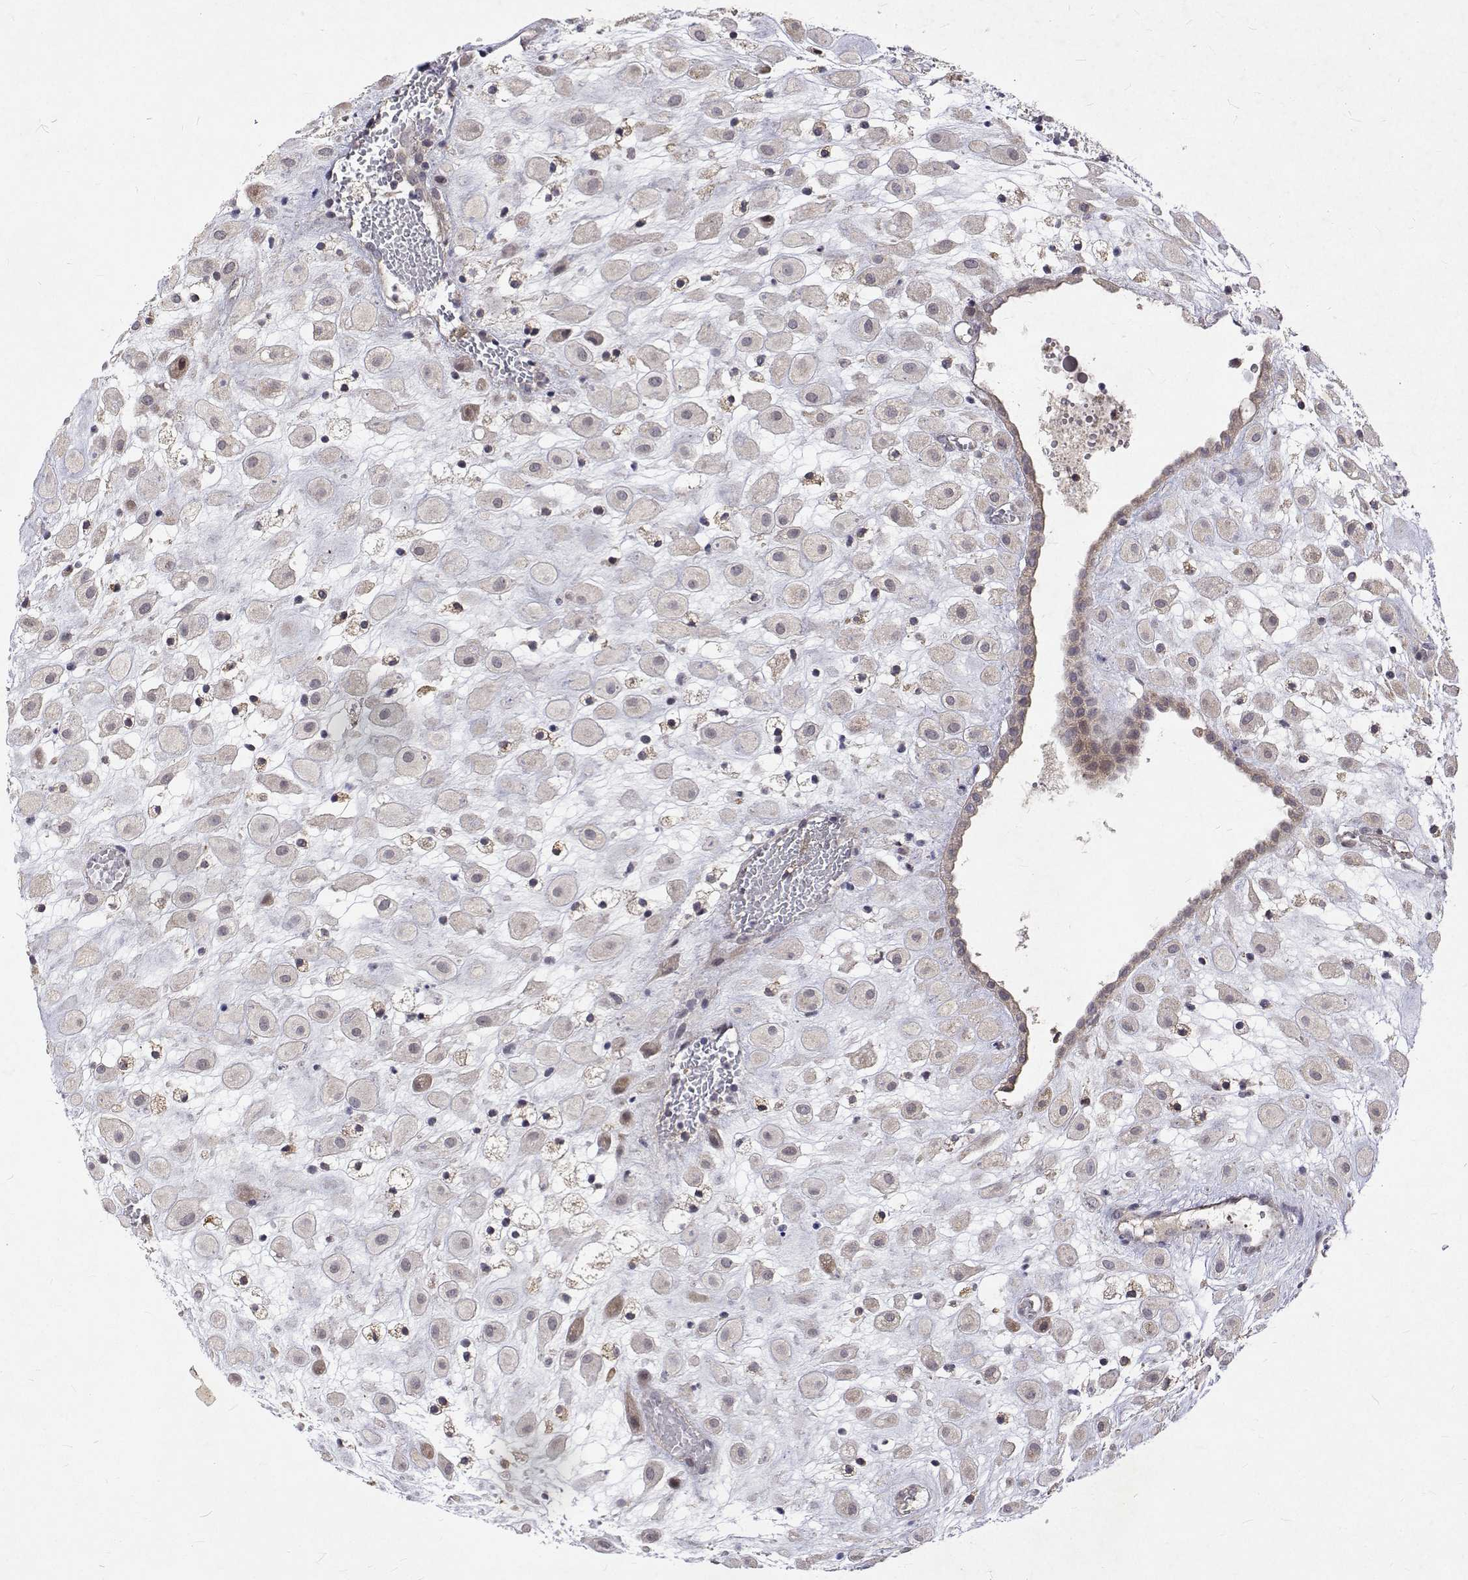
{"staining": {"intensity": "negative", "quantity": "none", "location": "none"}, "tissue": "placenta", "cell_type": "Decidual cells", "image_type": "normal", "snomed": [{"axis": "morphology", "description": "Normal tissue, NOS"}, {"axis": "topography", "description": "Placenta"}], "caption": "This is an IHC histopathology image of unremarkable placenta. There is no positivity in decidual cells.", "gene": "ALKBH8", "patient": {"sex": "female", "age": 24}}